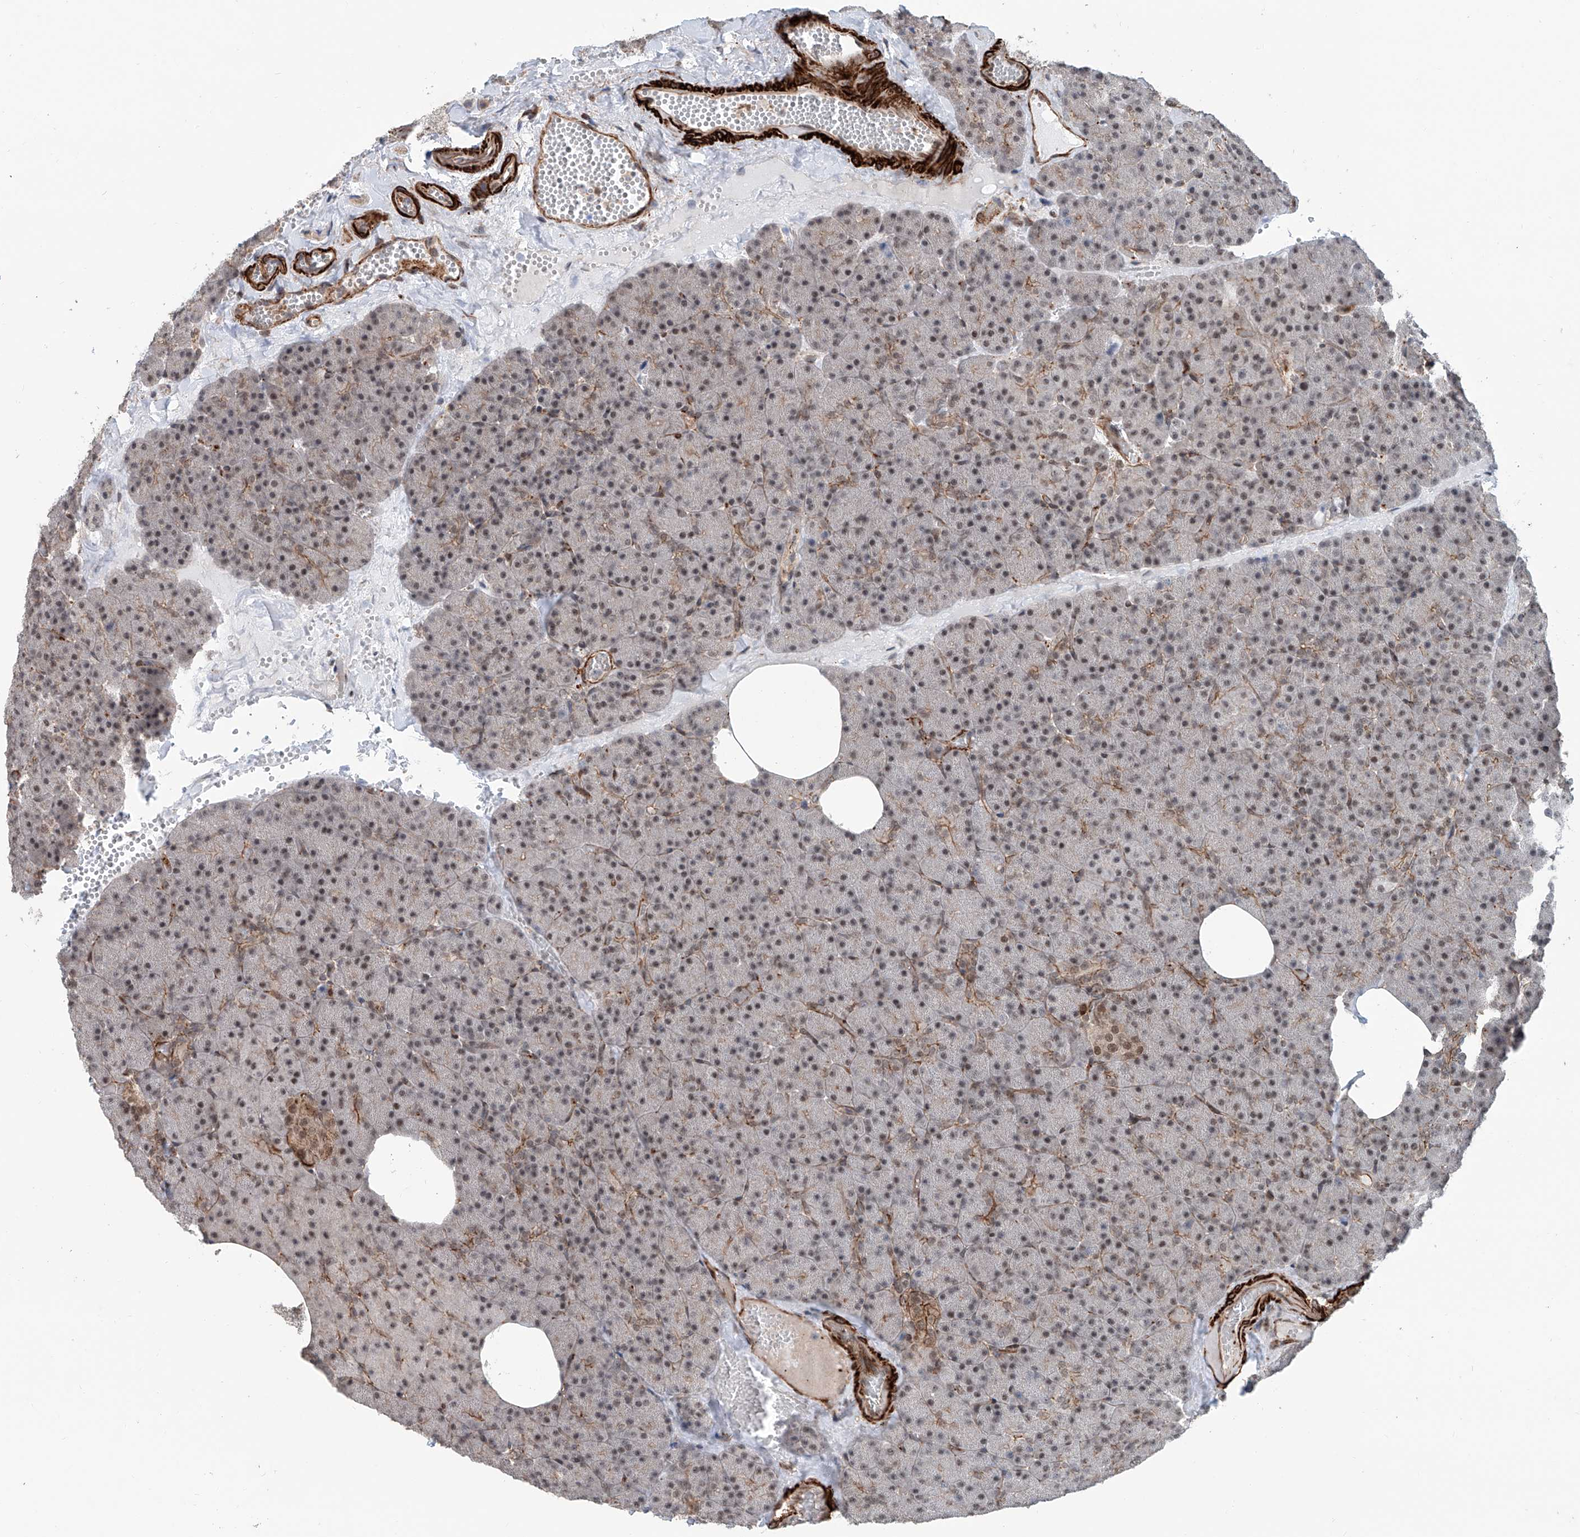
{"staining": {"intensity": "moderate", "quantity": "<25%", "location": "cytoplasmic/membranous,nuclear"}, "tissue": "pancreas", "cell_type": "Exocrine glandular cells", "image_type": "normal", "snomed": [{"axis": "morphology", "description": "Normal tissue, NOS"}, {"axis": "morphology", "description": "Carcinoid, malignant, NOS"}, {"axis": "topography", "description": "Pancreas"}], "caption": "Immunohistochemical staining of normal human pancreas exhibits moderate cytoplasmic/membranous,nuclear protein staining in about <25% of exocrine glandular cells.", "gene": "SDE2", "patient": {"sex": "female", "age": 35}}